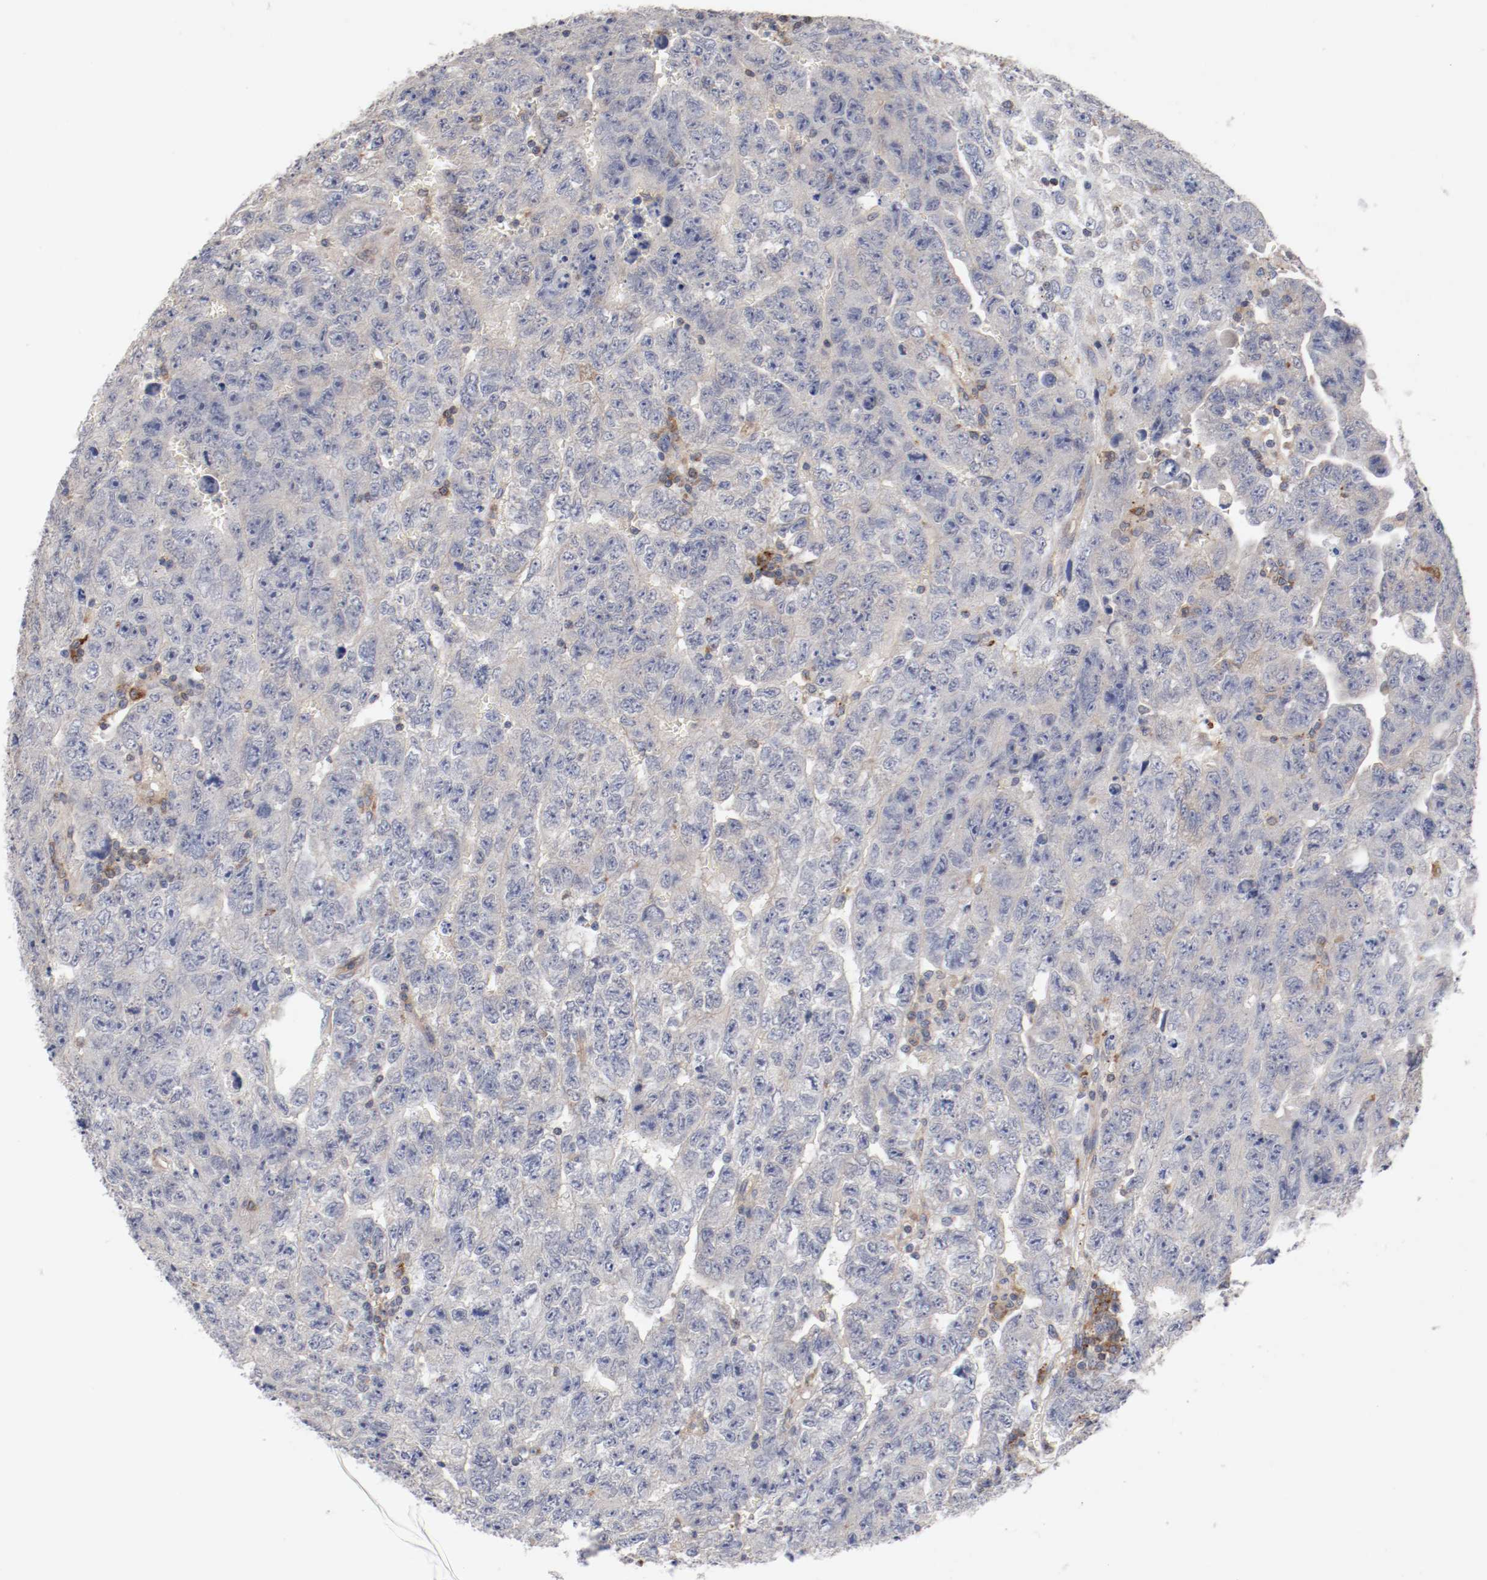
{"staining": {"intensity": "negative", "quantity": "none", "location": "none"}, "tissue": "testis cancer", "cell_type": "Tumor cells", "image_type": "cancer", "snomed": [{"axis": "morphology", "description": "Carcinoma, Embryonal, NOS"}, {"axis": "topography", "description": "Testis"}], "caption": "This is a histopathology image of immunohistochemistry staining of testis embryonal carcinoma, which shows no expression in tumor cells.", "gene": "CBL", "patient": {"sex": "male", "age": 28}}